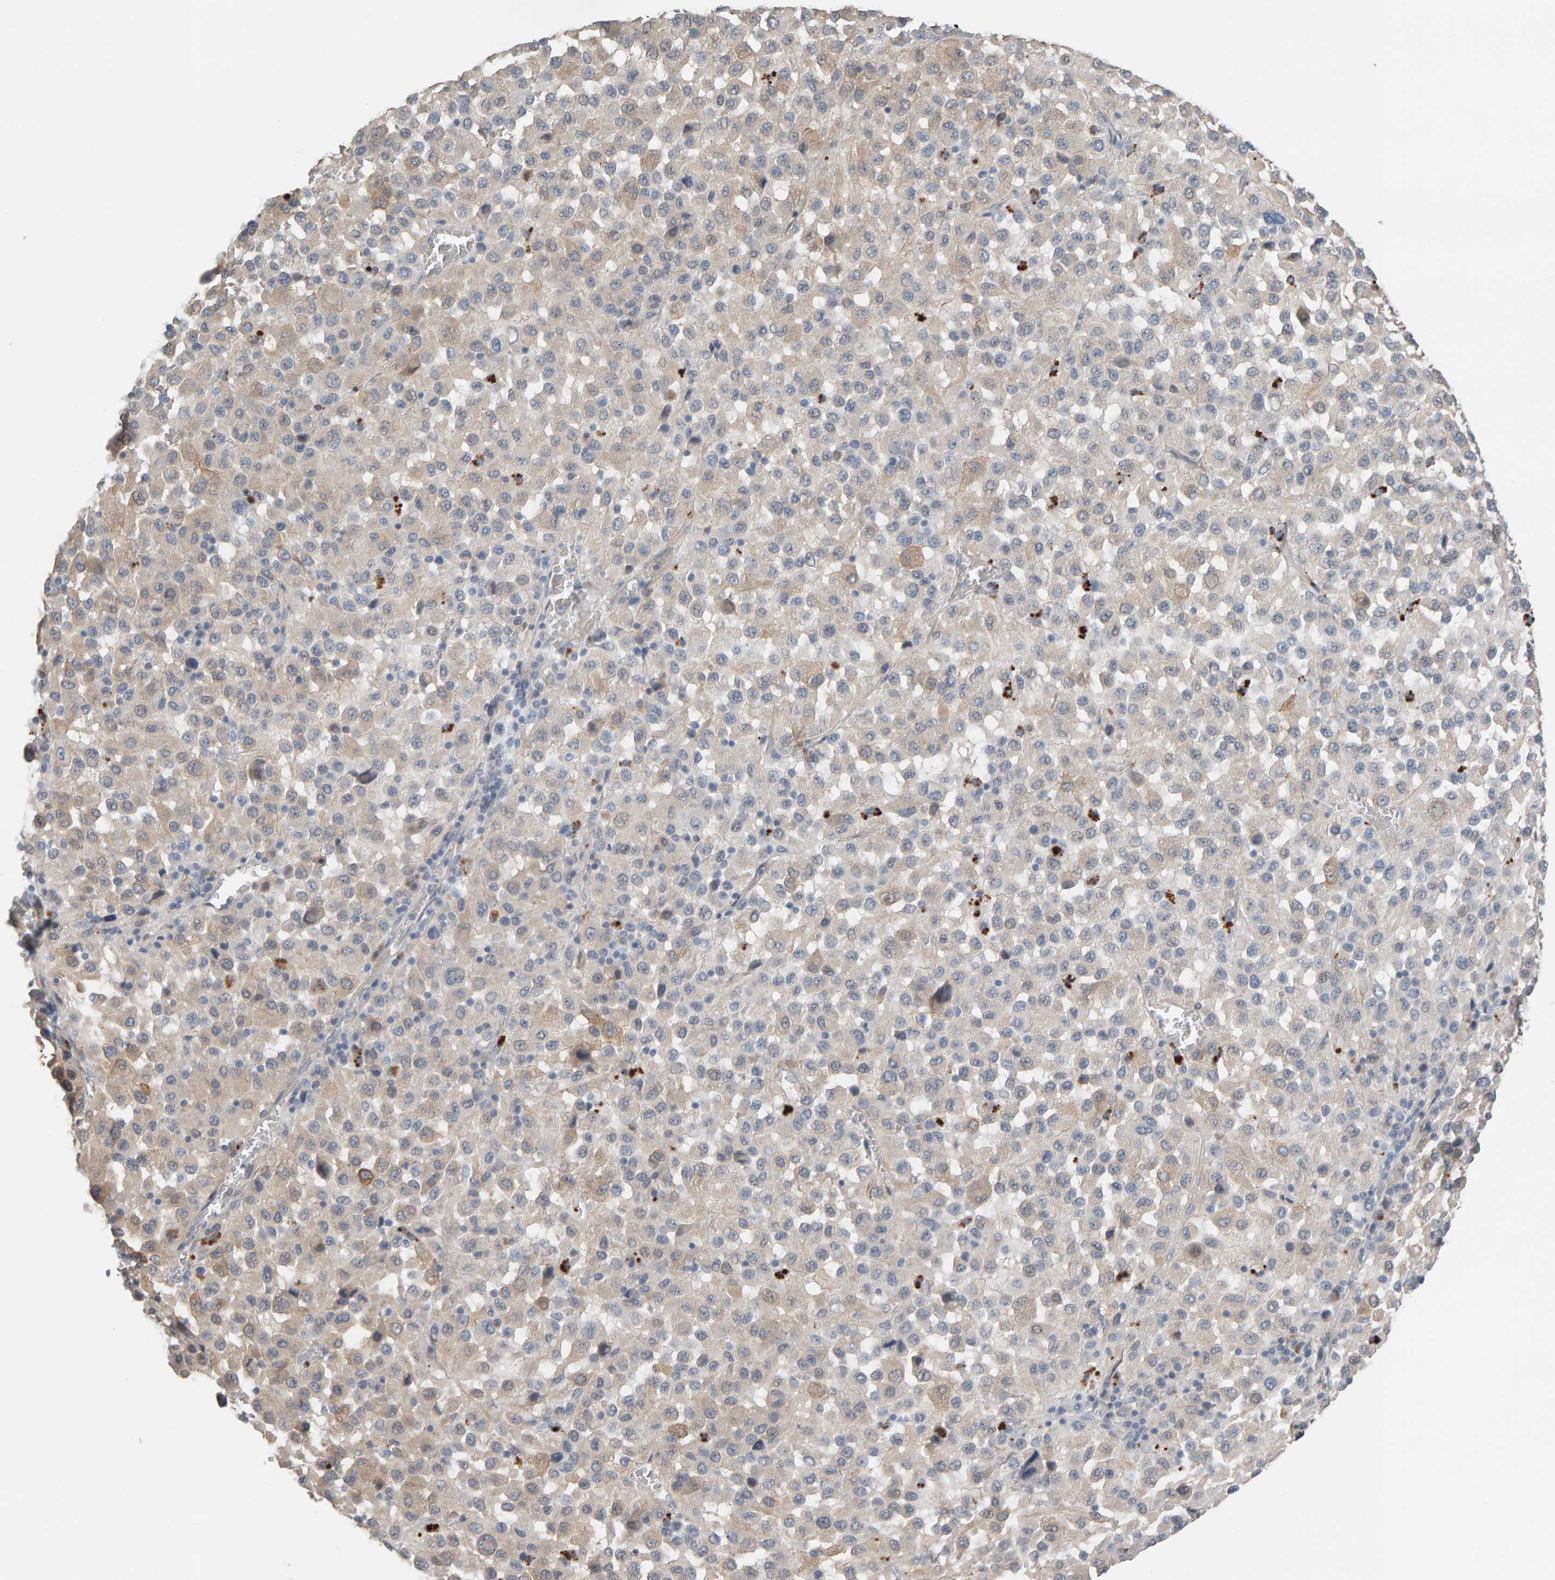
{"staining": {"intensity": "weak", "quantity": "<25%", "location": "cytoplasmic/membranous"}, "tissue": "melanoma", "cell_type": "Tumor cells", "image_type": "cancer", "snomed": [{"axis": "morphology", "description": "Malignant melanoma, Metastatic site"}, {"axis": "topography", "description": "Lung"}], "caption": "Tumor cells show no significant protein expression in malignant melanoma (metastatic site).", "gene": "IPPK", "patient": {"sex": "male", "age": 64}}